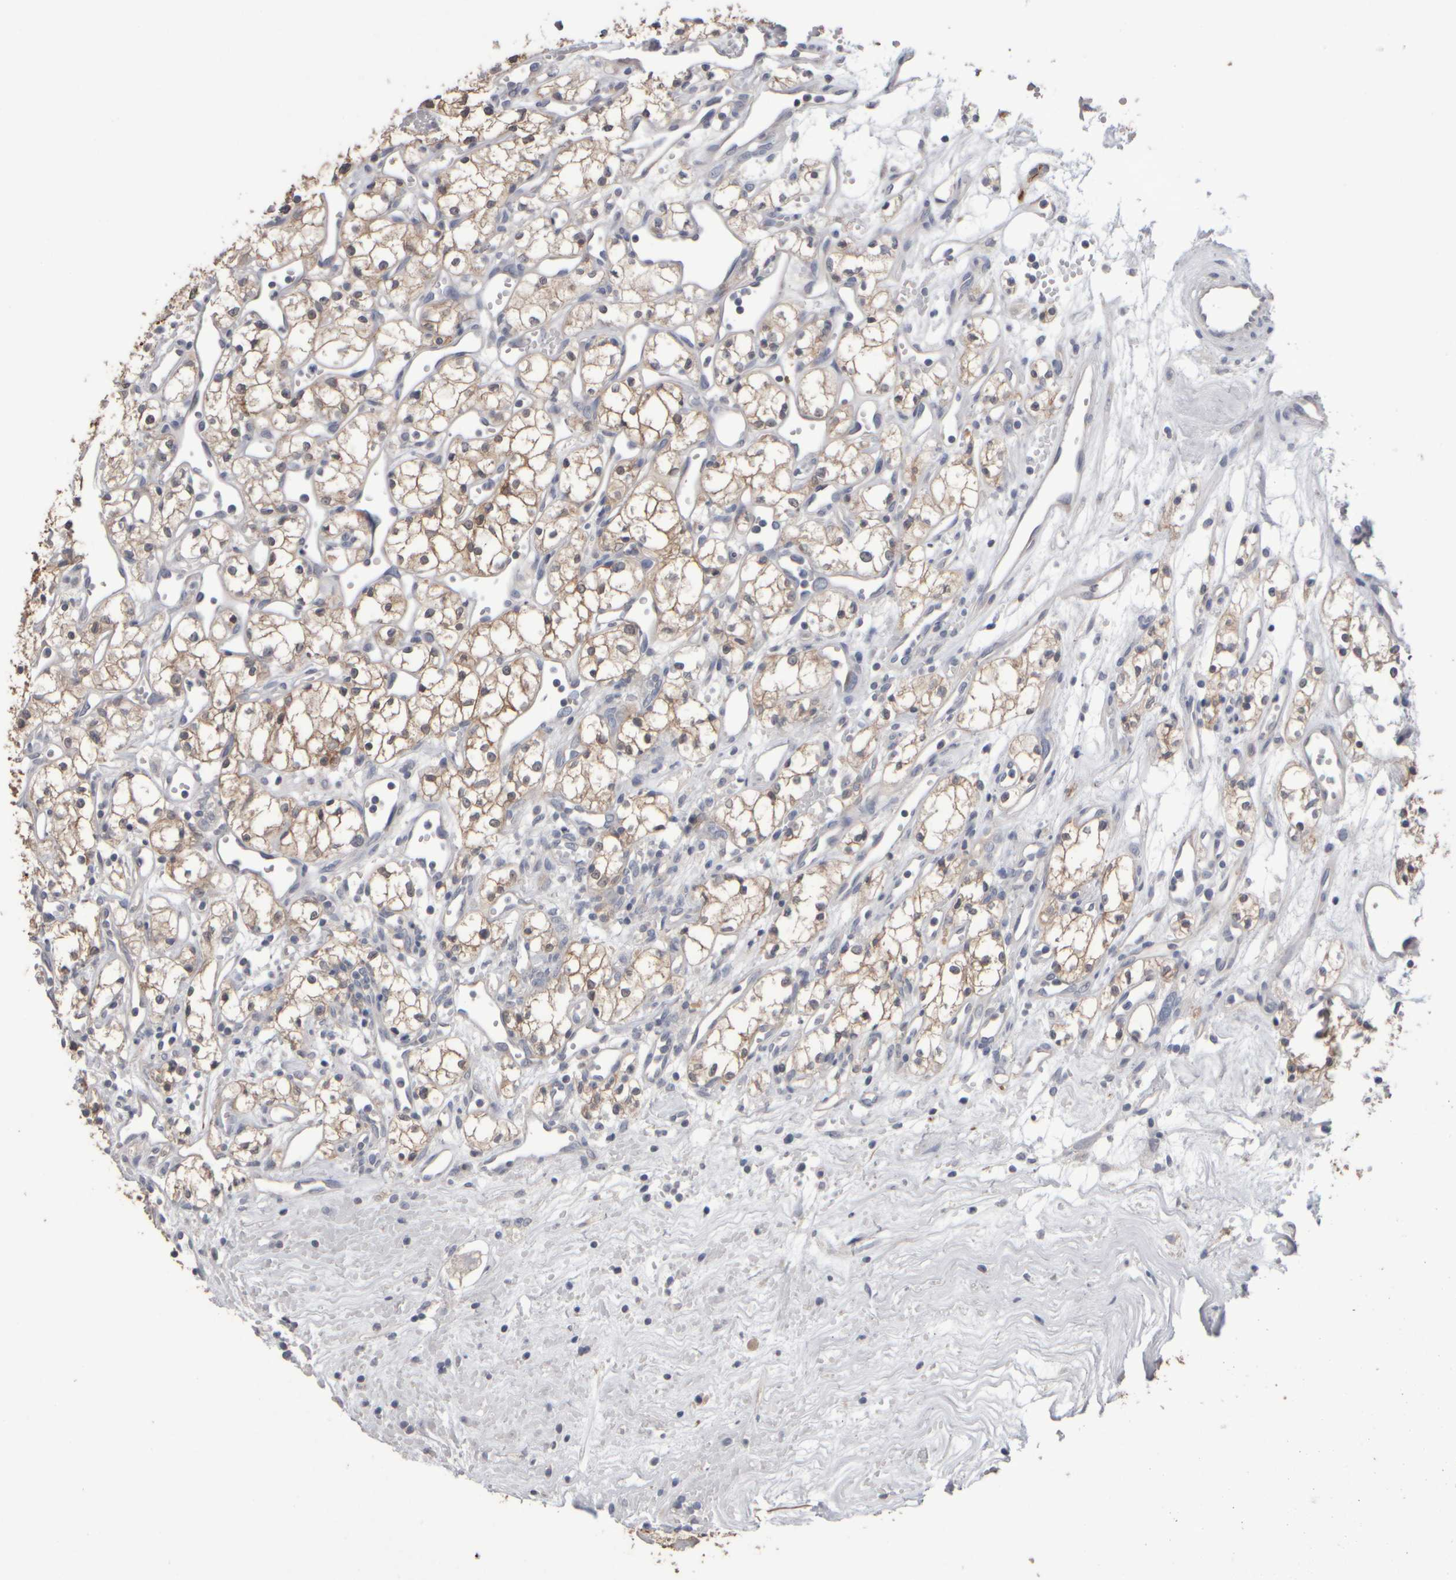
{"staining": {"intensity": "weak", "quantity": ">75%", "location": "cytoplasmic/membranous"}, "tissue": "renal cancer", "cell_type": "Tumor cells", "image_type": "cancer", "snomed": [{"axis": "morphology", "description": "Adenocarcinoma, NOS"}, {"axis": "topography", "description": "Kidney"}], "caption": "Protein analysis of adenocarcinoma (renal) tissue displays weak cytoplasmic/membranous staining in approximately >75% of tumor cells. (DAB (3,3'-diaminobenzidine) = brown stain, brightfield microscopy at high magnification).", "gene": "EPHX2", "patient": {"sex": "male", "age": 59}}